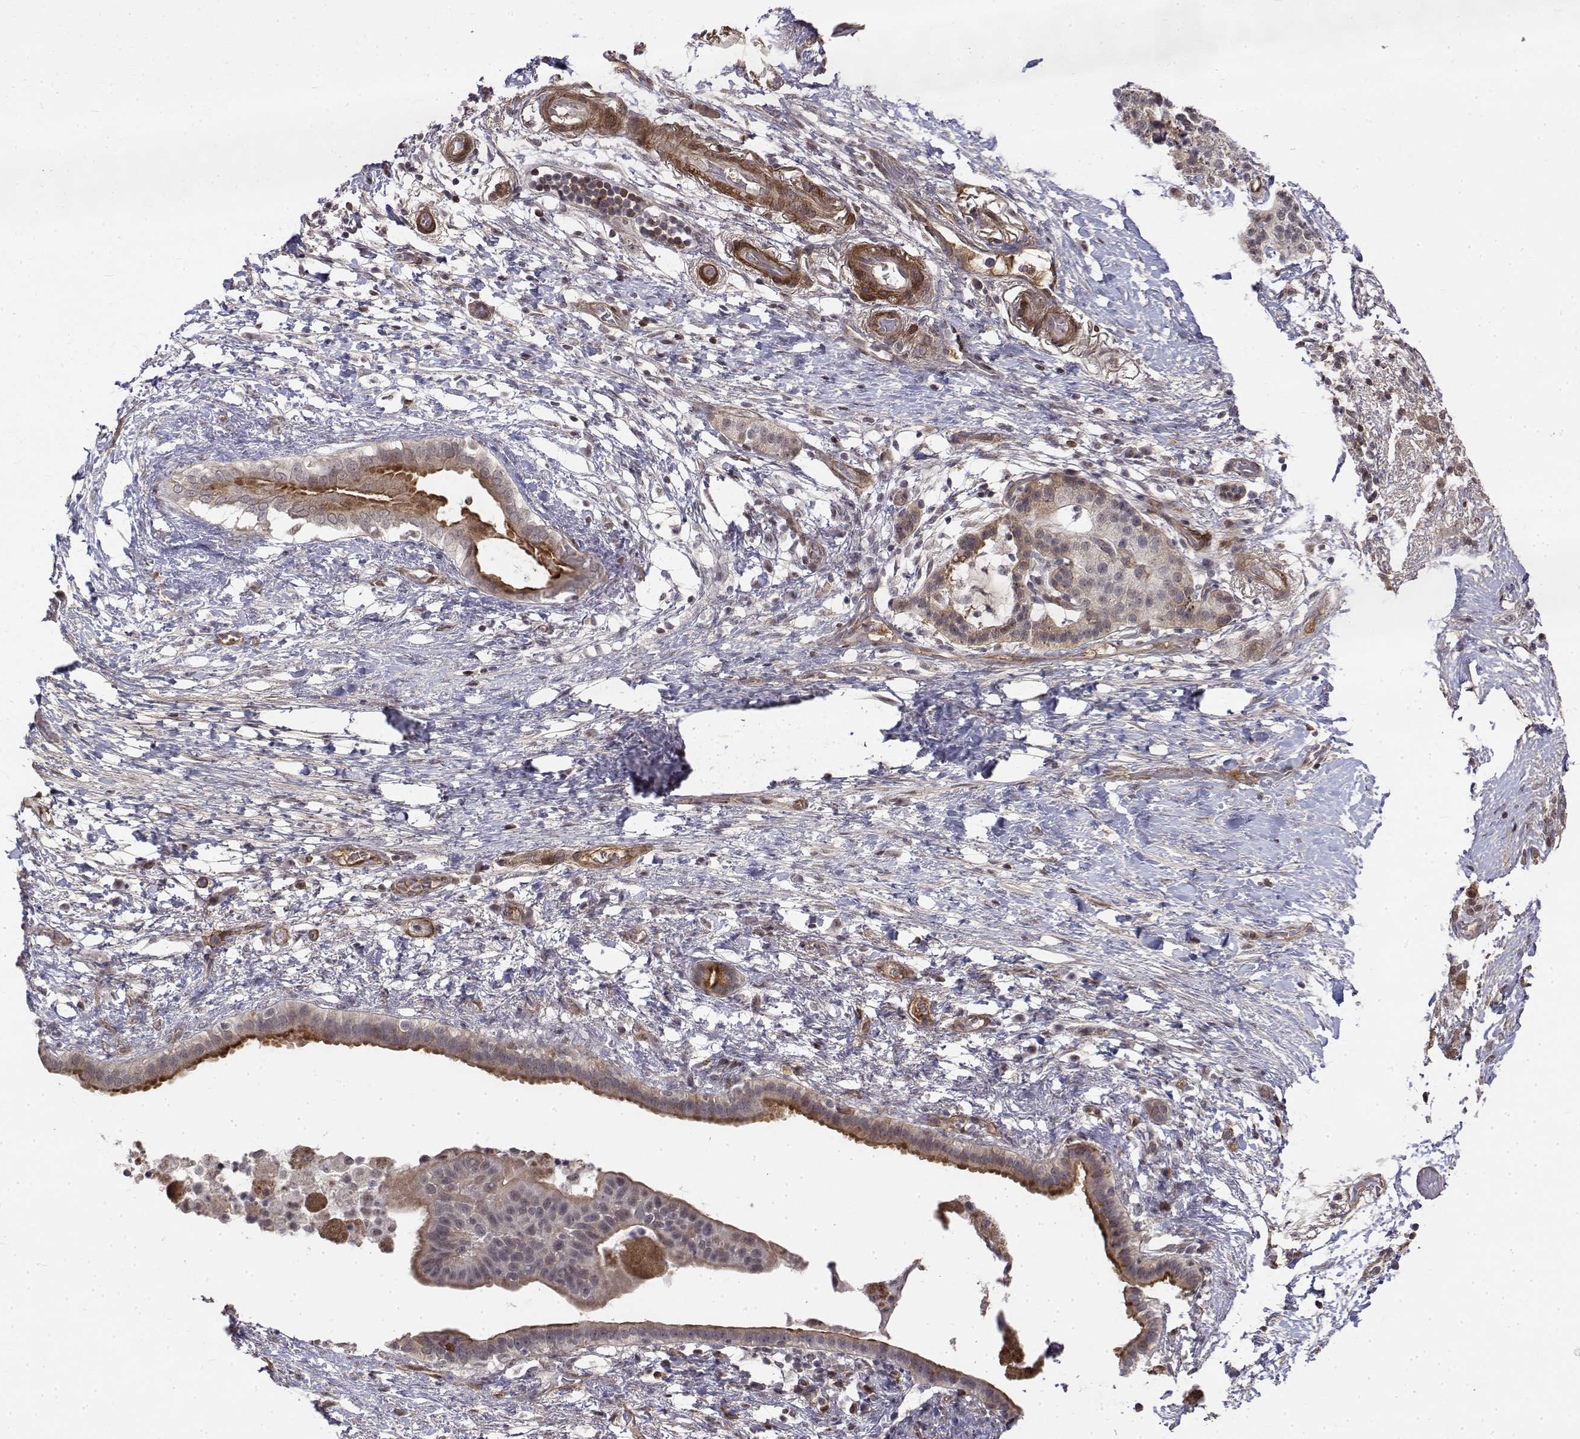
{"staining": {"intensity": "weak", "quantity": "<25%", "location": "cytoplasmic/membranous"}, "tissue": "pancreatic cancer", "cell_type": "Tumor cells", "image_type": "cancer", "snomed": [{"axis": "morphology", "description": "Adenocarcinoma, NOS"}, {"axis": "topography", "description": "Pancreas"}], "caption": "Tumor cells show no significant protein positivity in pancreatic cancer.", "gene": "ITGA7", "patient": {"sex": "female", "age": 72}}